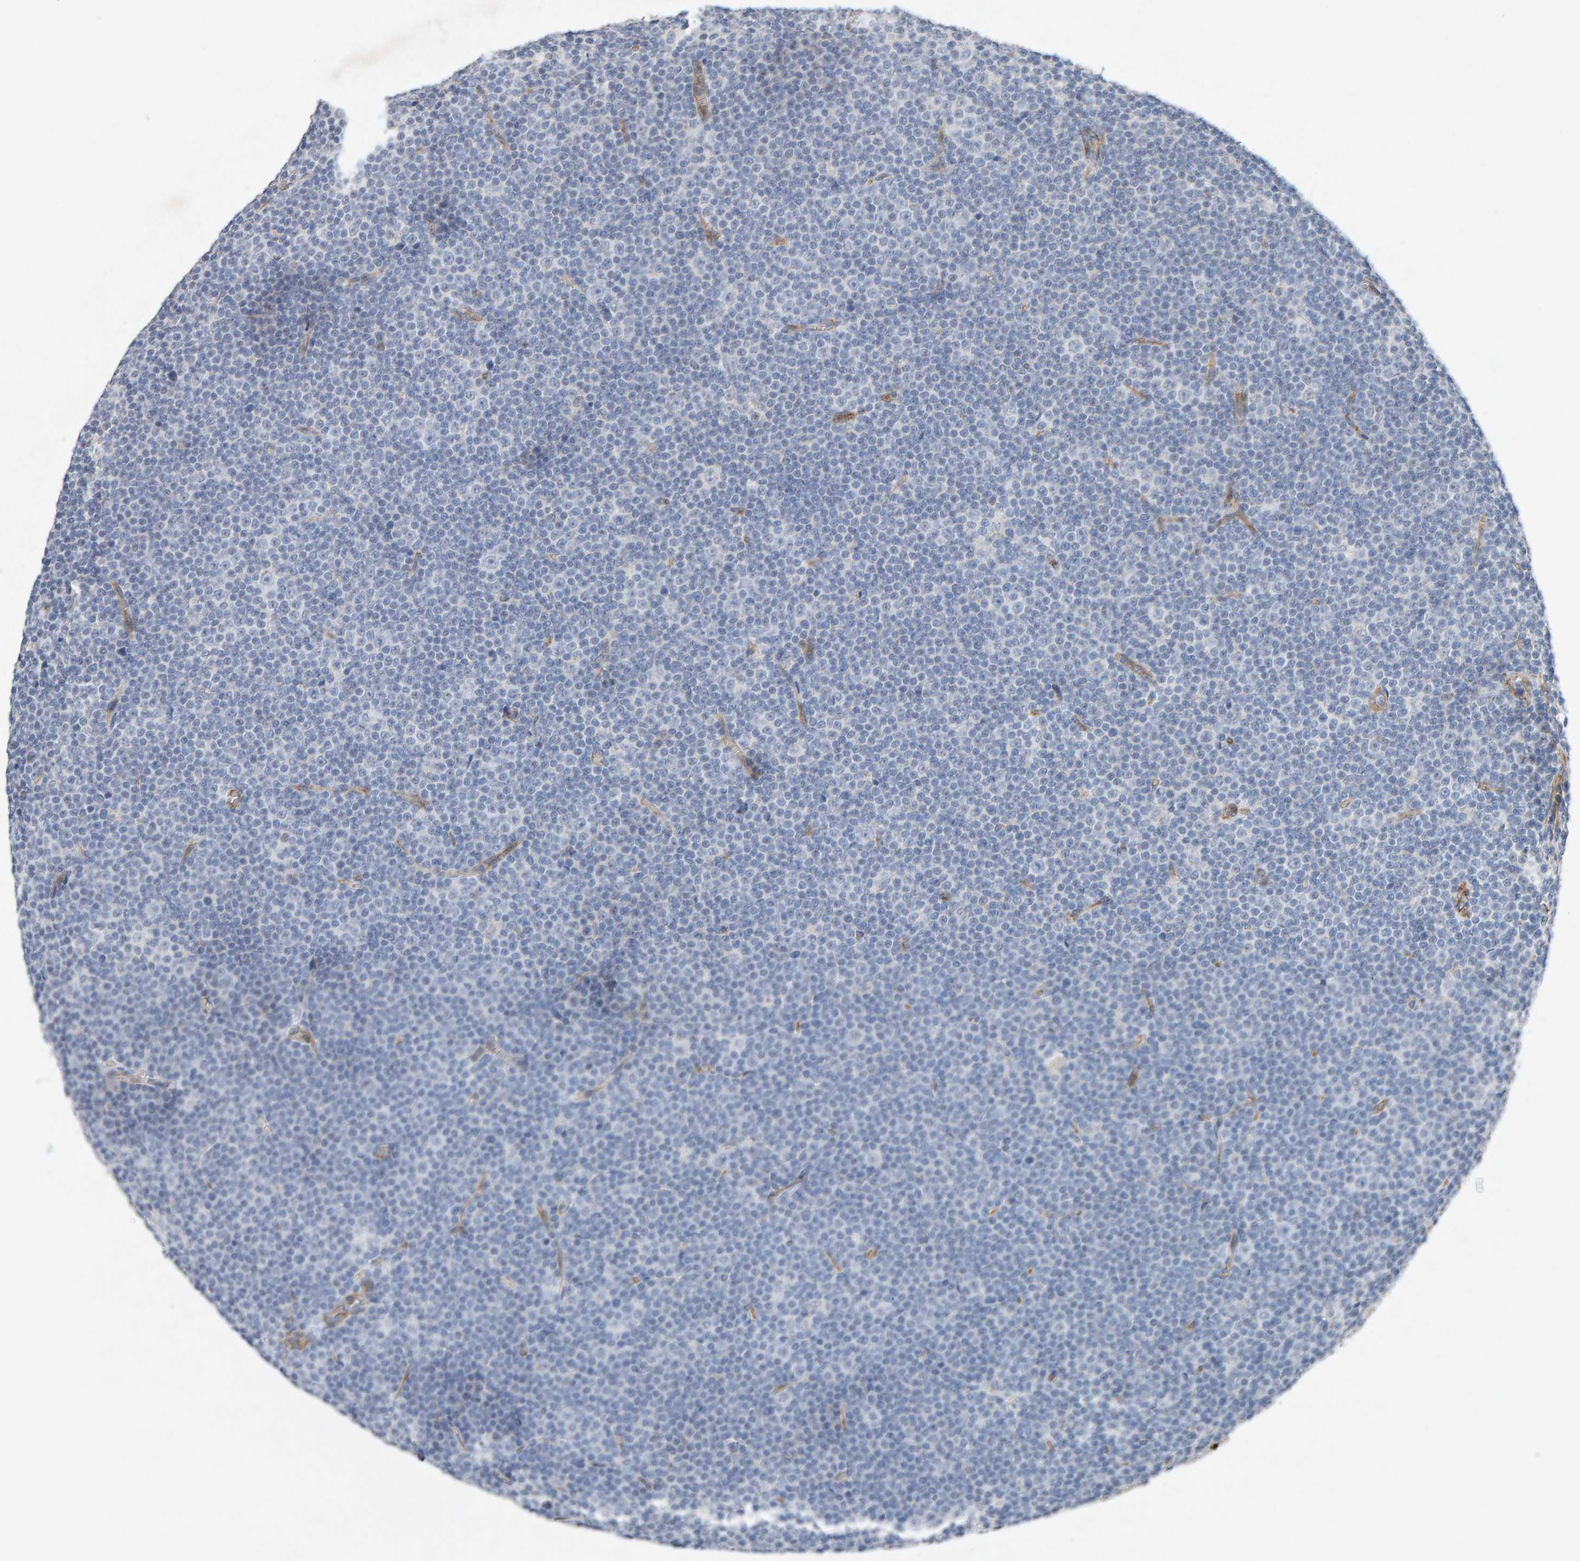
{"staining": {"intensity": "negative", "quantity": "none", "location": "none"}, "tissue": "lymphoma", "cell_type": "Tumor cells", "image_type": "cancer", "snomed": [{"axis": "morphology", "description": "Malignant lymphoma, non-Hodgkin's type, Low grade"}, {"axis": "topography", "description": "Lymph node"}], "caption": "The IHC image has no significant staining in tumor cells of lymphoma tissue.", "gene": "PTPRM", "patient": {"sex": "female", "age": 67}}